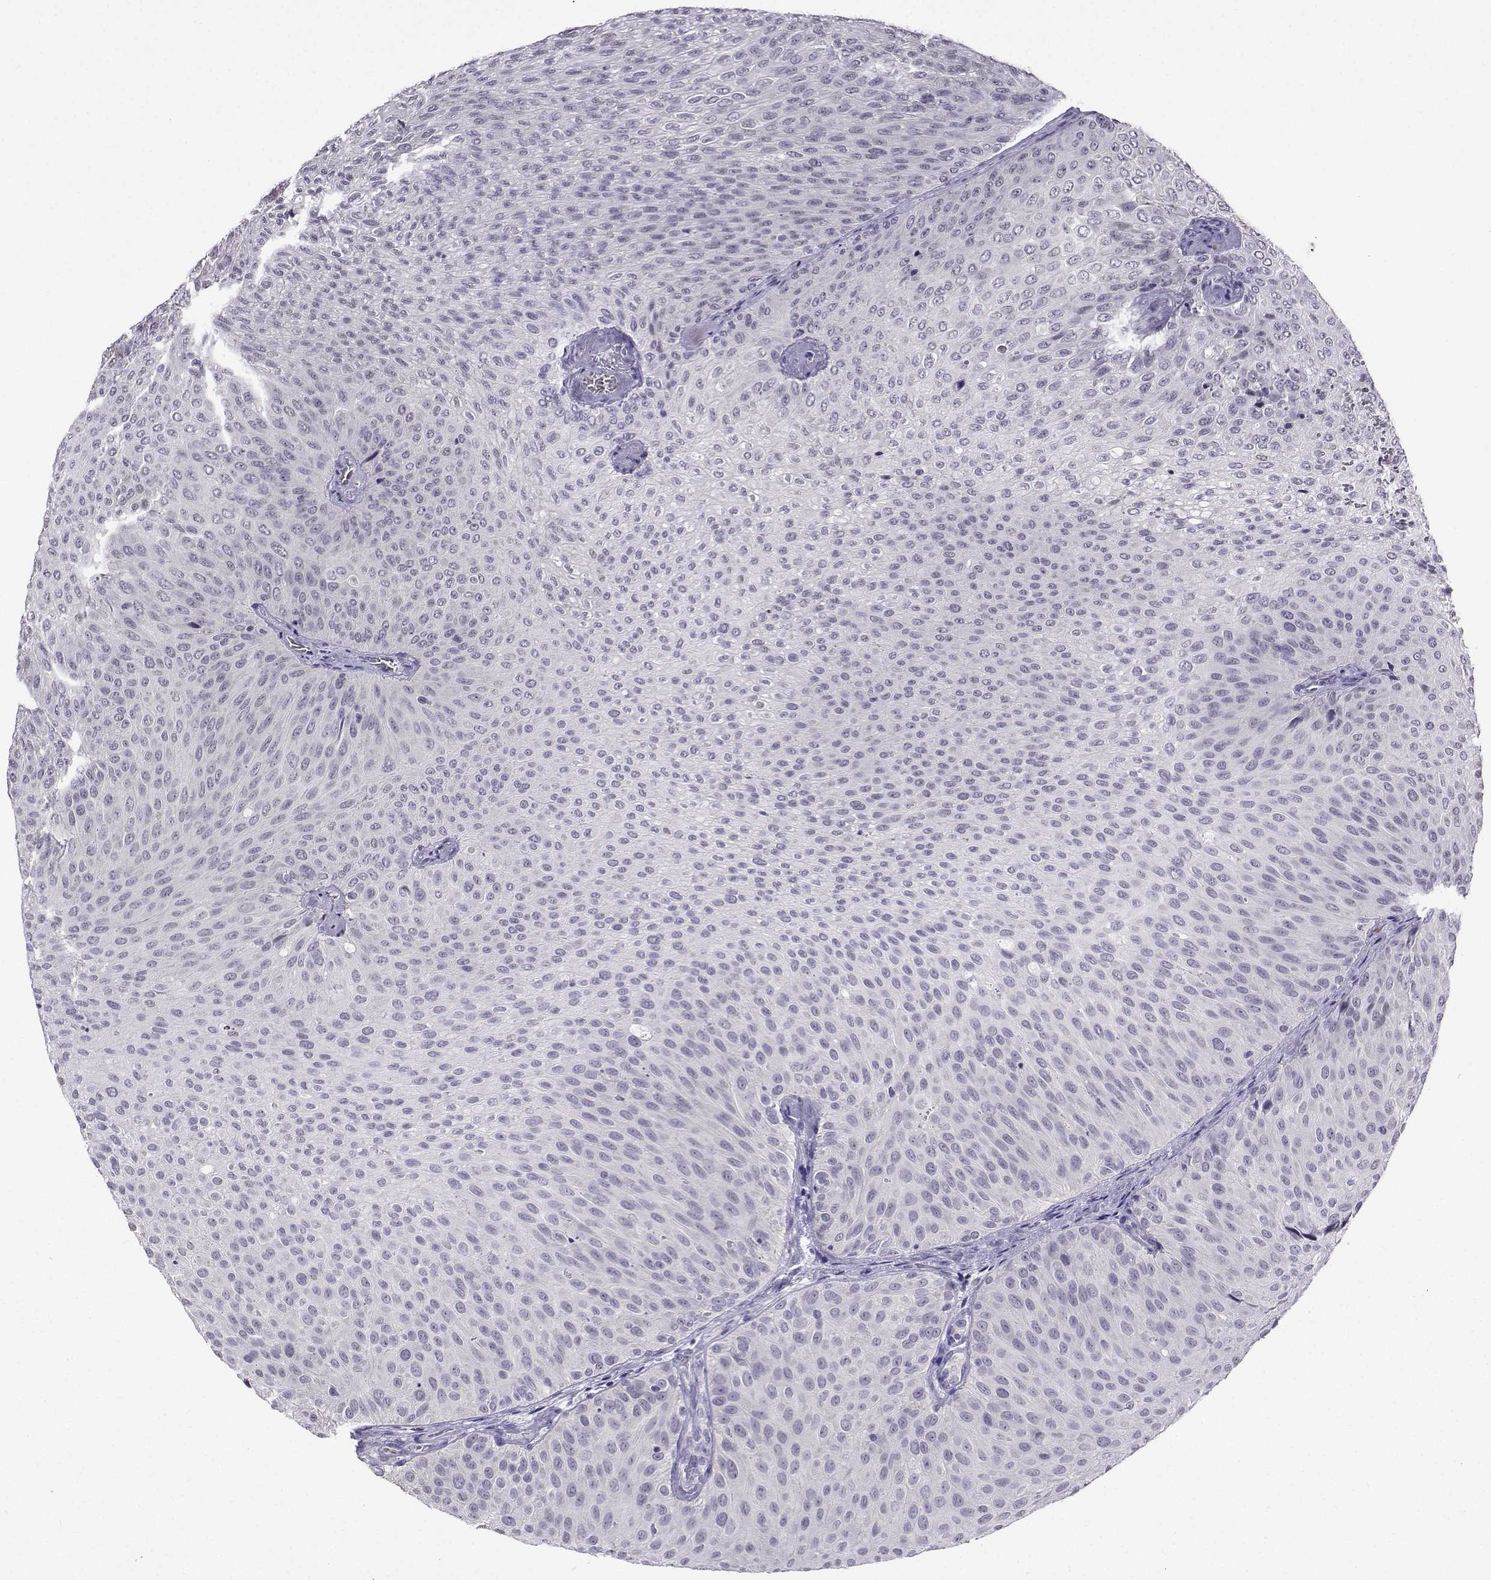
{"staining": {"intensity": "negative", "quantity": "none", "location": "none"}, "tissue": "urothelial cancer", "cell_type": "Tumor cells", "image_type": "cancer", "snomed": [{"axis": "morphology", "description": "Urothelial carcinoma, Low grade"}, {"axis": "topography", "description": "Urinary bladder"}], "caption": "Immunohistochemical staining of human low-grade urothelial carcinoma reveals no significant staining in tumor cells.", "gene": "LRFN2", "patient": {"sex": "male", "age": 78}}